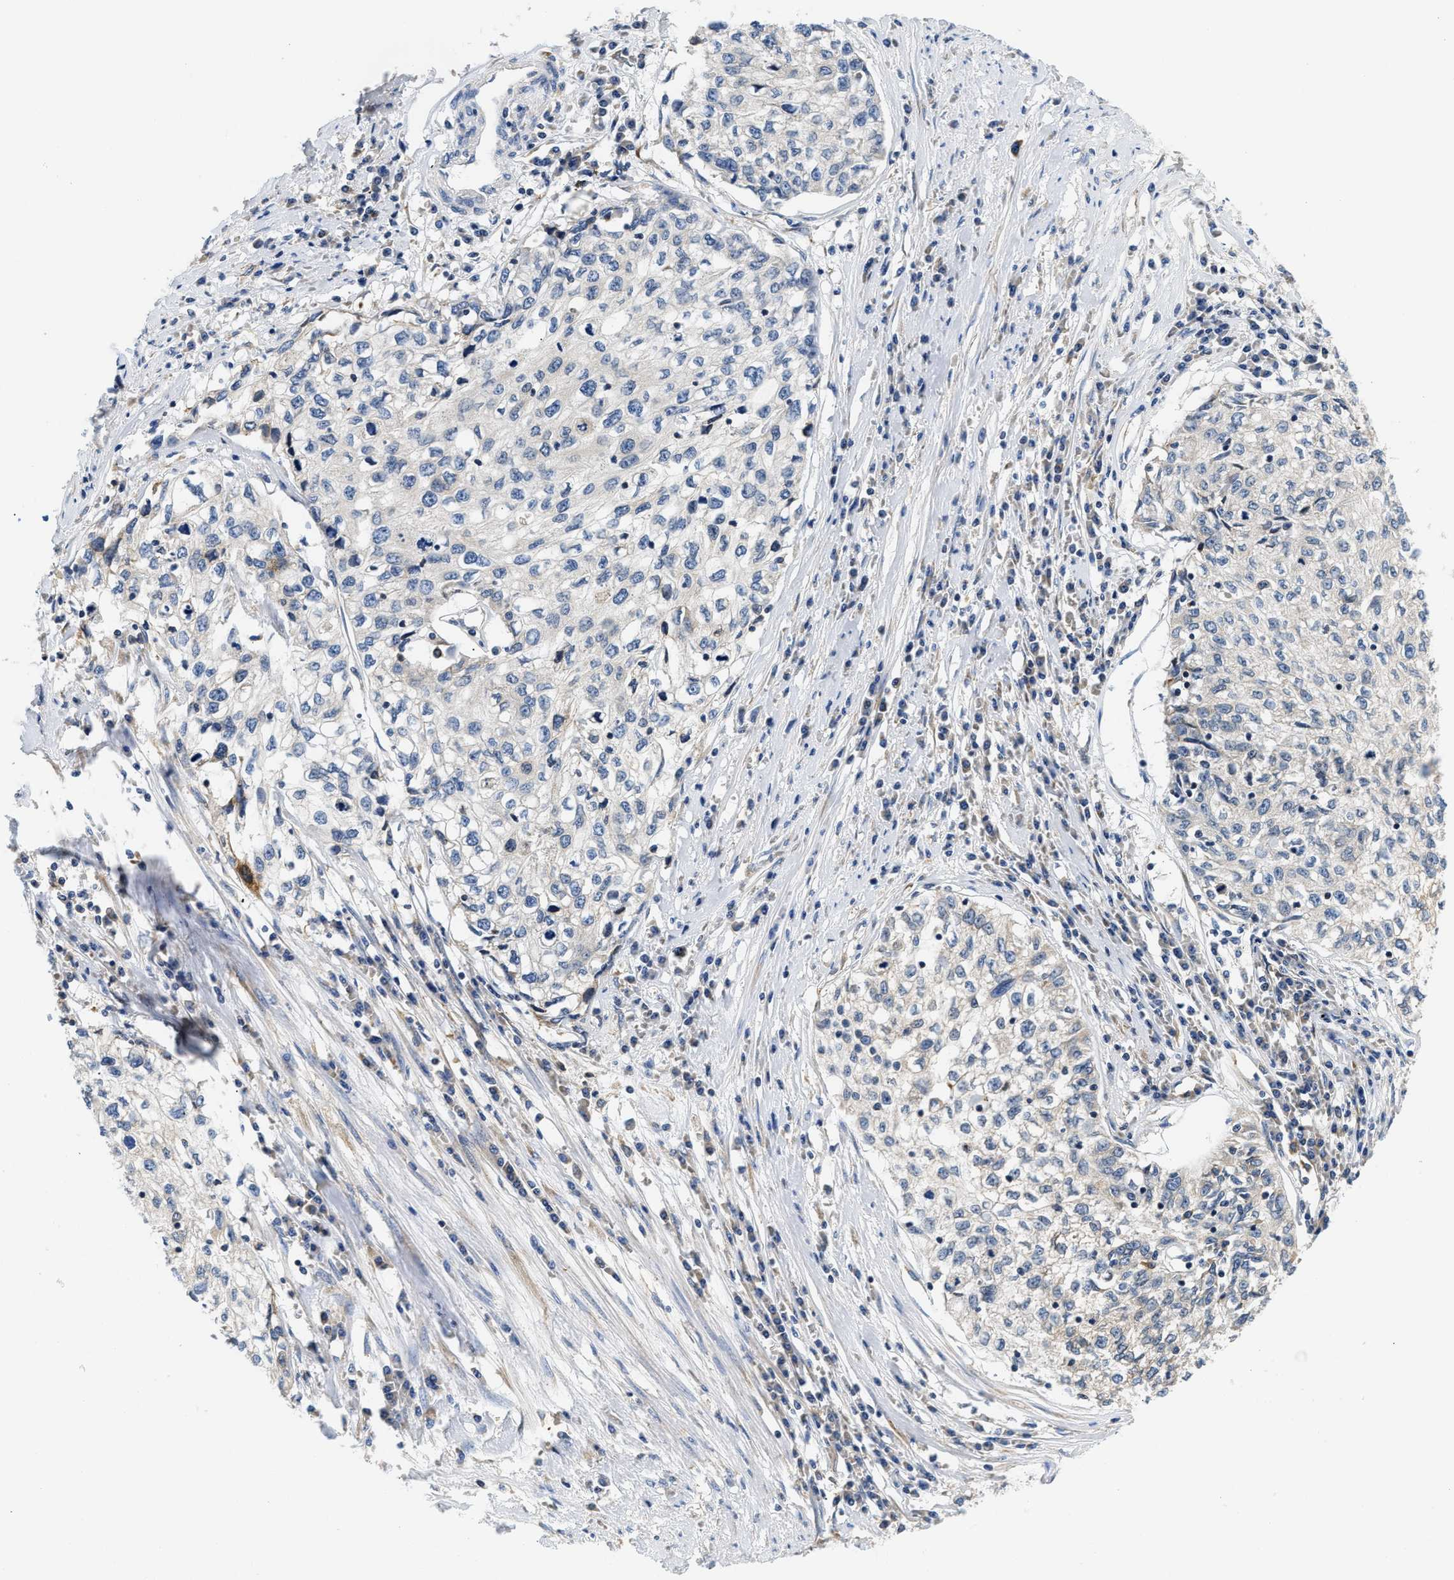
{"staining": {"intensity": "negative", "quantity": "none", "location": "none"}, "tissue": "cervical cancer", "cell_type": "Tumor cells", "image_type": "cancer", "snomed": [{"axis": "morphology", "description": "Squamous cell carcinoma, NOS"}, {"axis": "topography", "description": "Cervix"}], "caption": "A histopathology image of squamous cell carcinoma (cervical) stained for a protein demonstrates no brown staining in tumor cells. (Stains: DAB IHC with hematoxylin counter stain, Microscopy: brightfield microscopy at high magnification).", "gene": "HDHD3", "patient": {"sex": "female", "age": 57}}